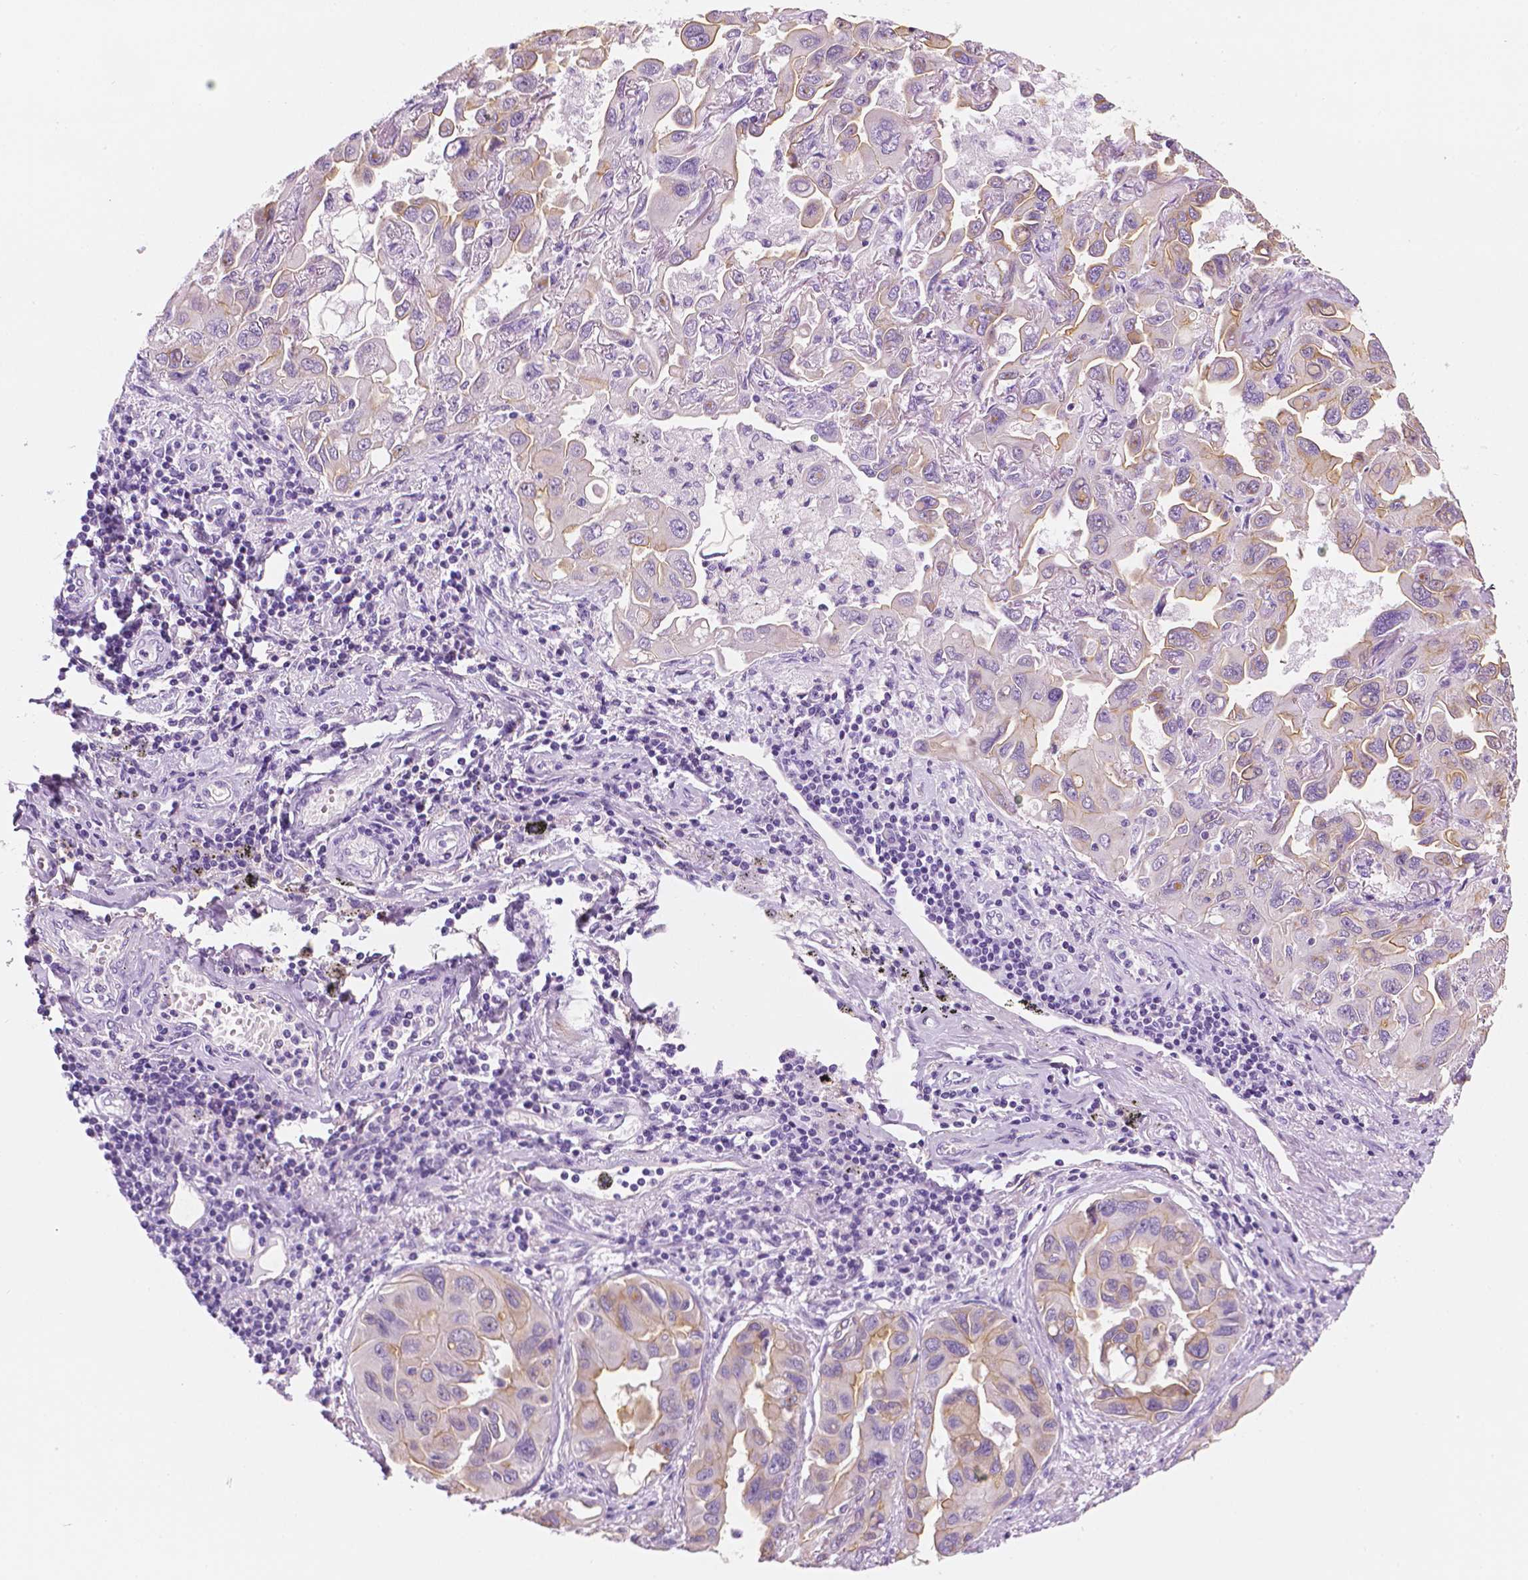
{"staining": {"intensity": "weak", "quantity": "25%-75%", "location": "cytoplasmic/membranous"}, "tissue": "lung cancer", "cell_type": "Tumor cells", "image_type": "cancer", "snomed": [{"axis": "morphology", "description": "Adenocarcinoma, NOS"}, {"axis": "topography", "description": "Lung"}], "caption": "Protein staining demonstrates weak cytoplasmic/membranous expression in about 25%-75% of tumor cells in lung cancer.", "gene": "PPL", "patient": {"sex": "male", "age": 64}}